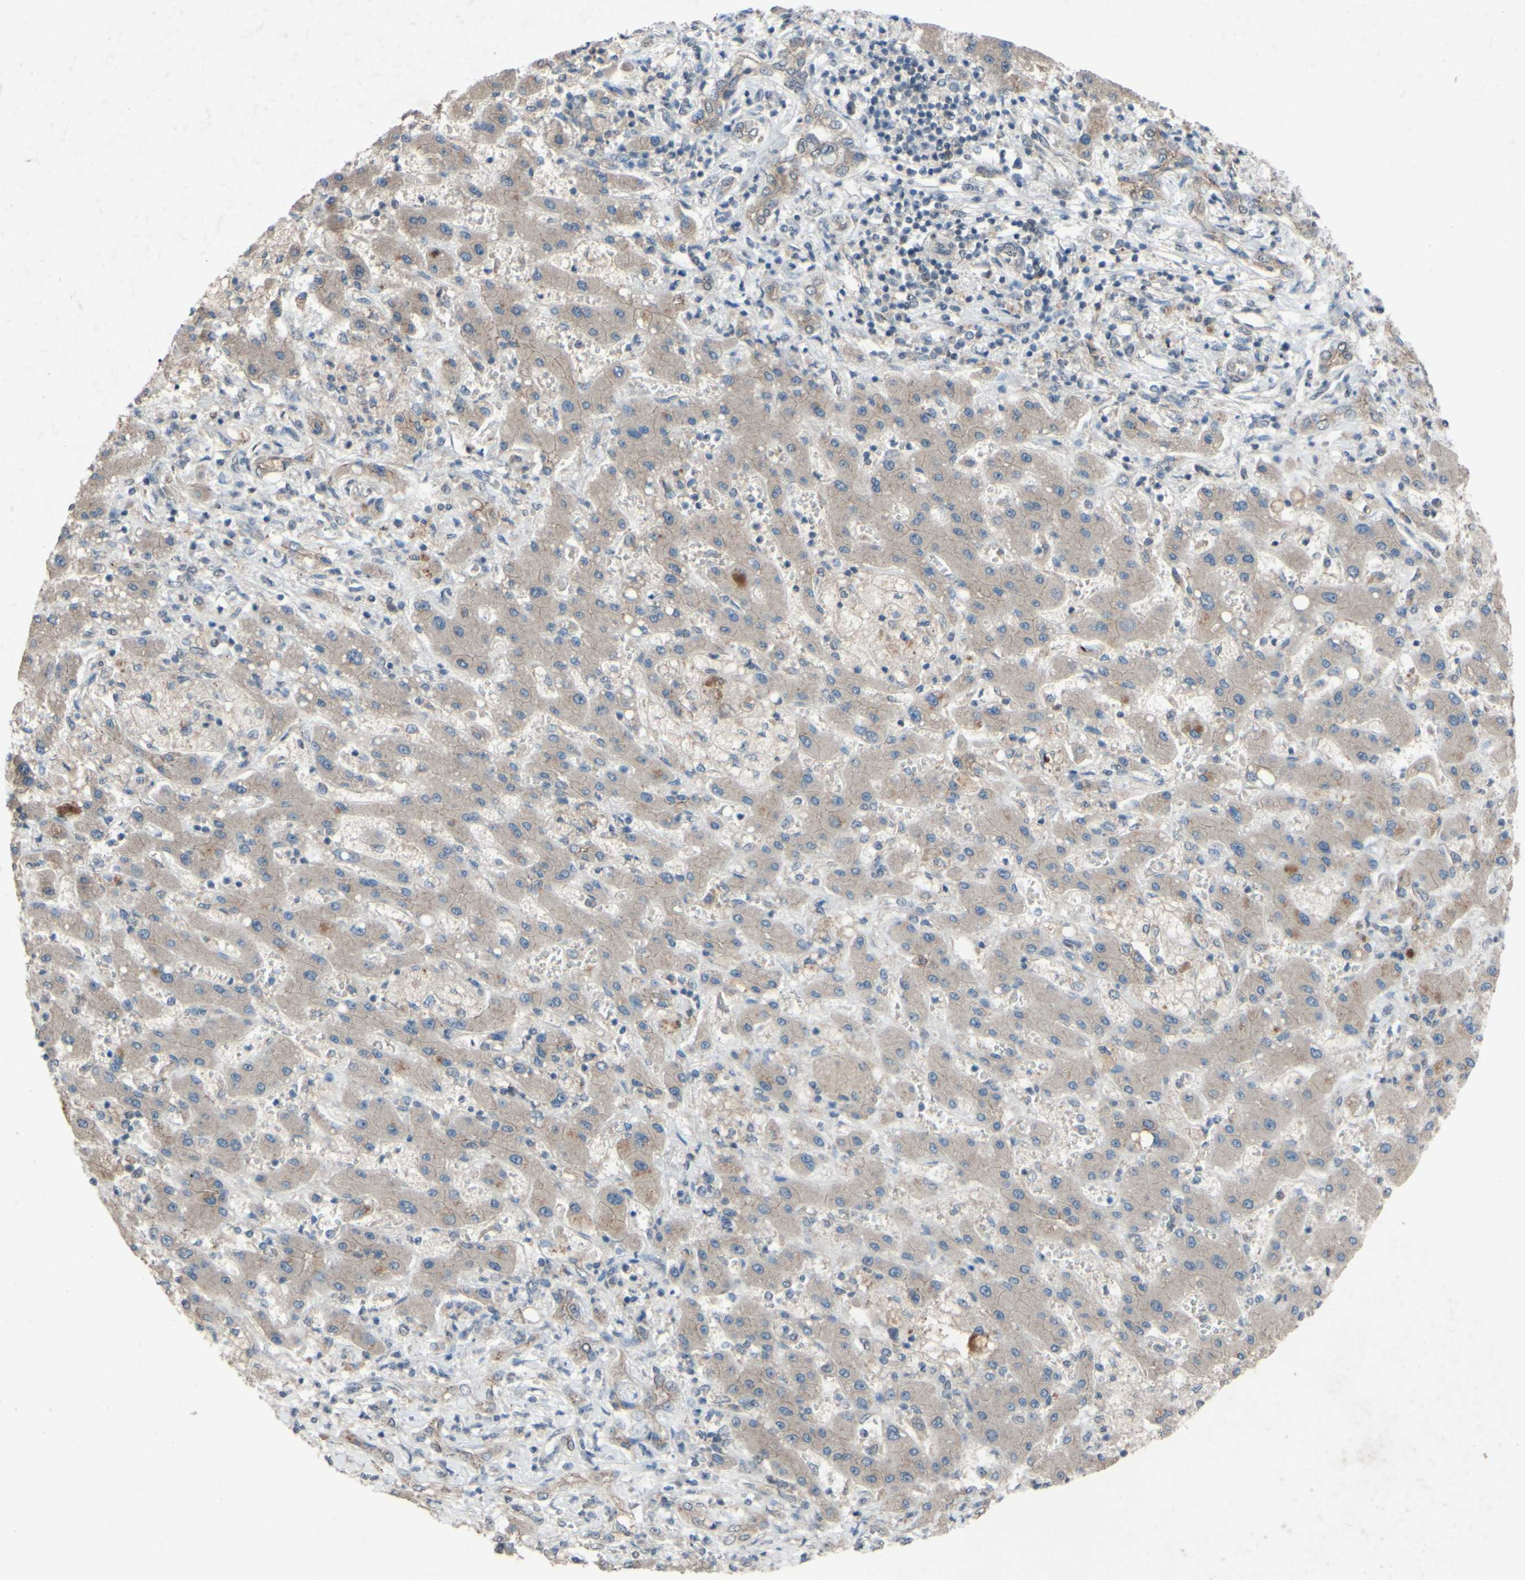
{"staining": {"intensity": "weak", "quantity": ">75%", "location": "cytoplasmic/membranous"}, "tissue": "liver cancer", "cell_type": "Tumor cells", "image_type": "cancer", "snomed": [{"axis": "morphology", "description": "Cholangiocarcinoma"}, {"axis": "topography", "description": "Liver"}], "caption": "Protein staining exhibits weak cytoplasmic/membranous expression in approximately >75% of tumor cells in liver cancer.", "gene": "CDCP1", "patient": {"sex": "male", "age": 50}}